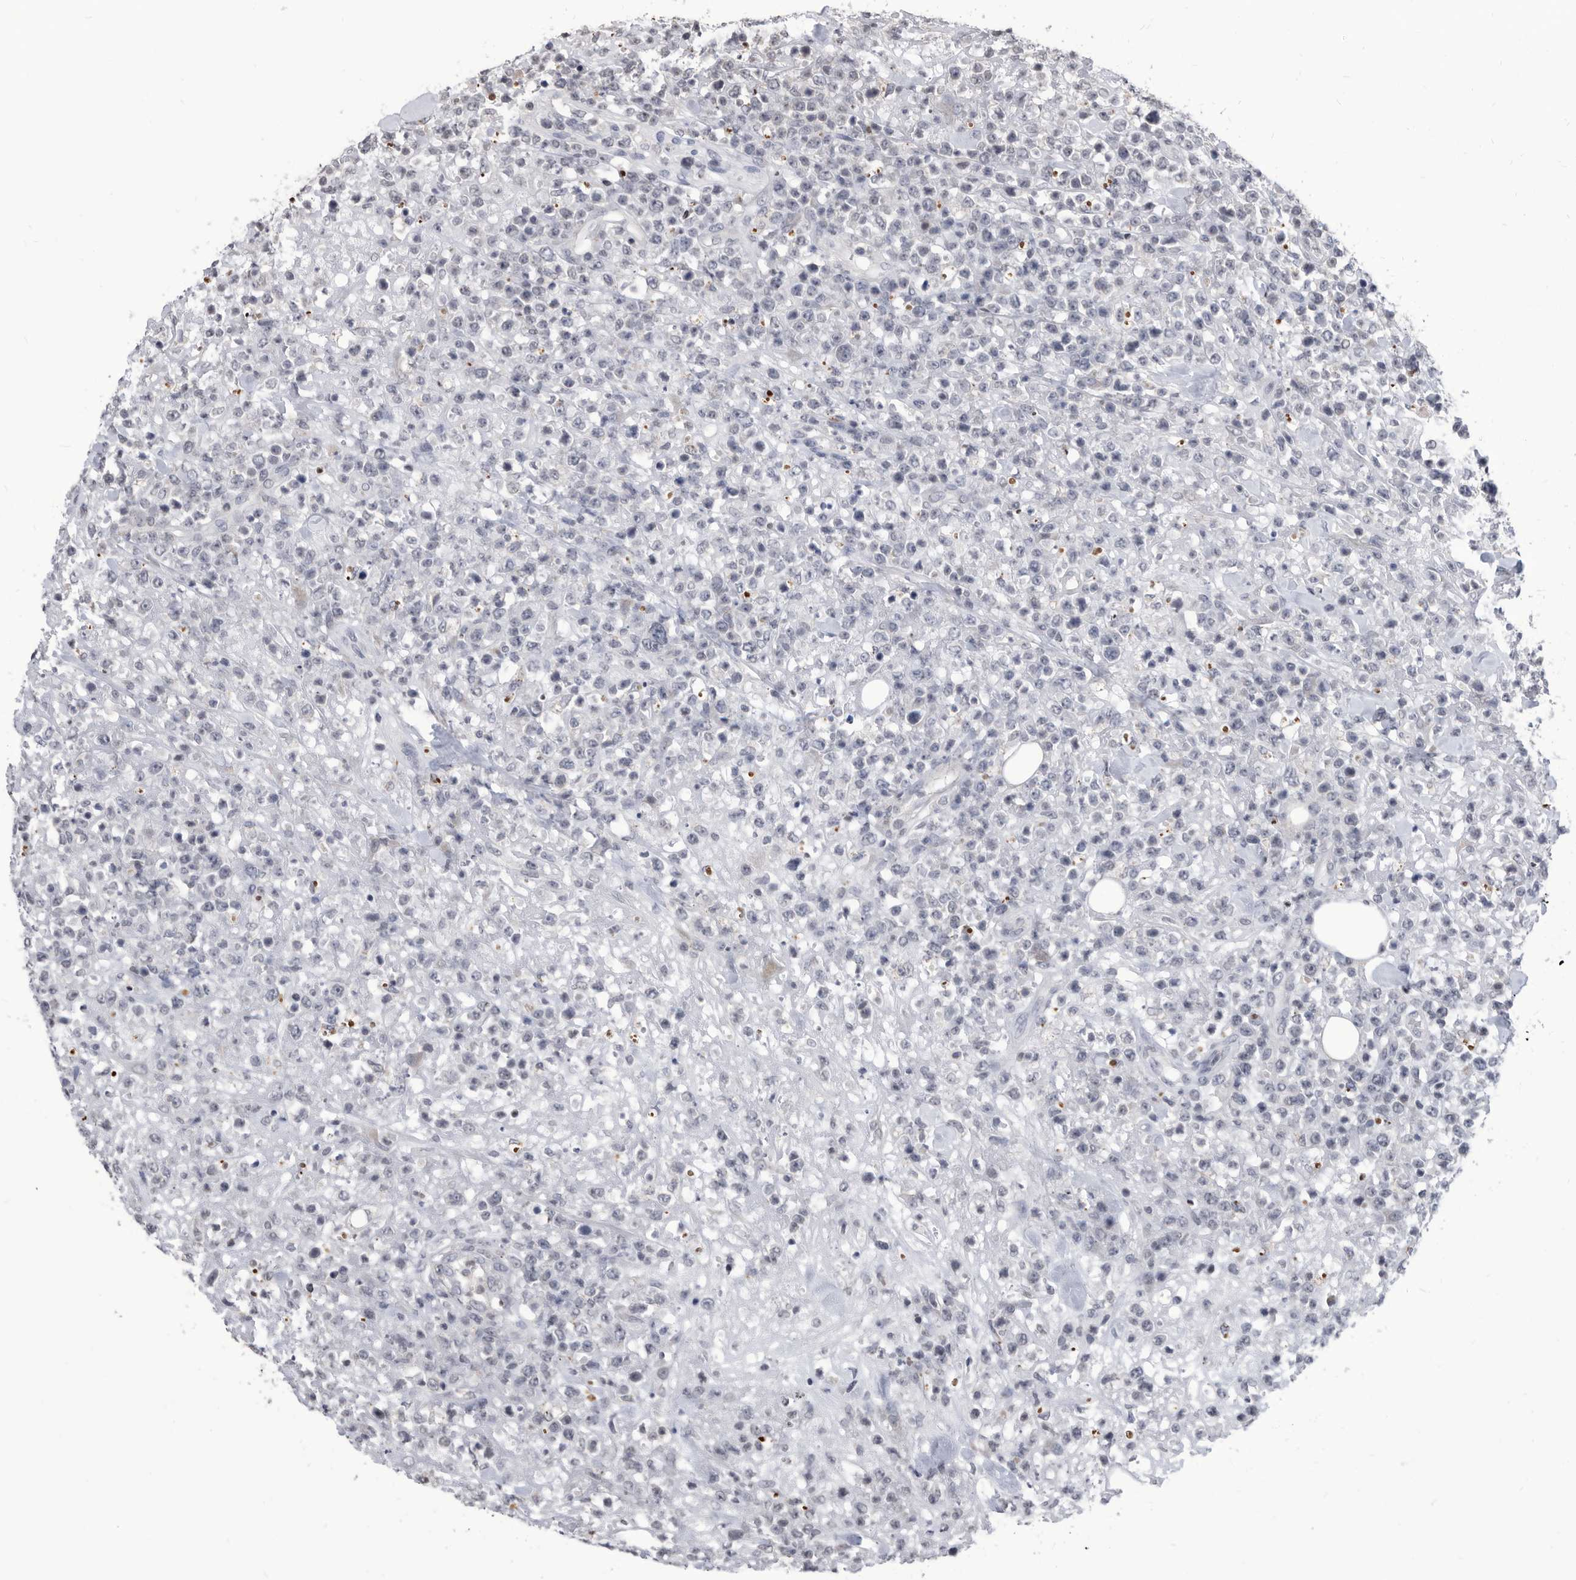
{"staining": {"intensity": "negative", "quantity": "none", "location": "none"}, "tissue": "lymphoma", "cell_type": "Tumor cells", "image_type": "cancer", "snomed": [{"axis": "morphology", "description": "Malignant lymphoma, non-Hodgkin's type, High grade"}, {"axis": "topography", "description": "Colon"}], "caption": "Immunohistochemistry (IHC) photomicrograph of high-grade malignant lymphoma, non-Hodgkin's type stained for a protein (brown), which displays no staining in tumor cells. (DAB (3,3'-diaminobenzidine) IHC visualized using brightfield microscopy, high magnification).", "gene": "TSTD1", "patient": {"sex": "female", "age": 53}}